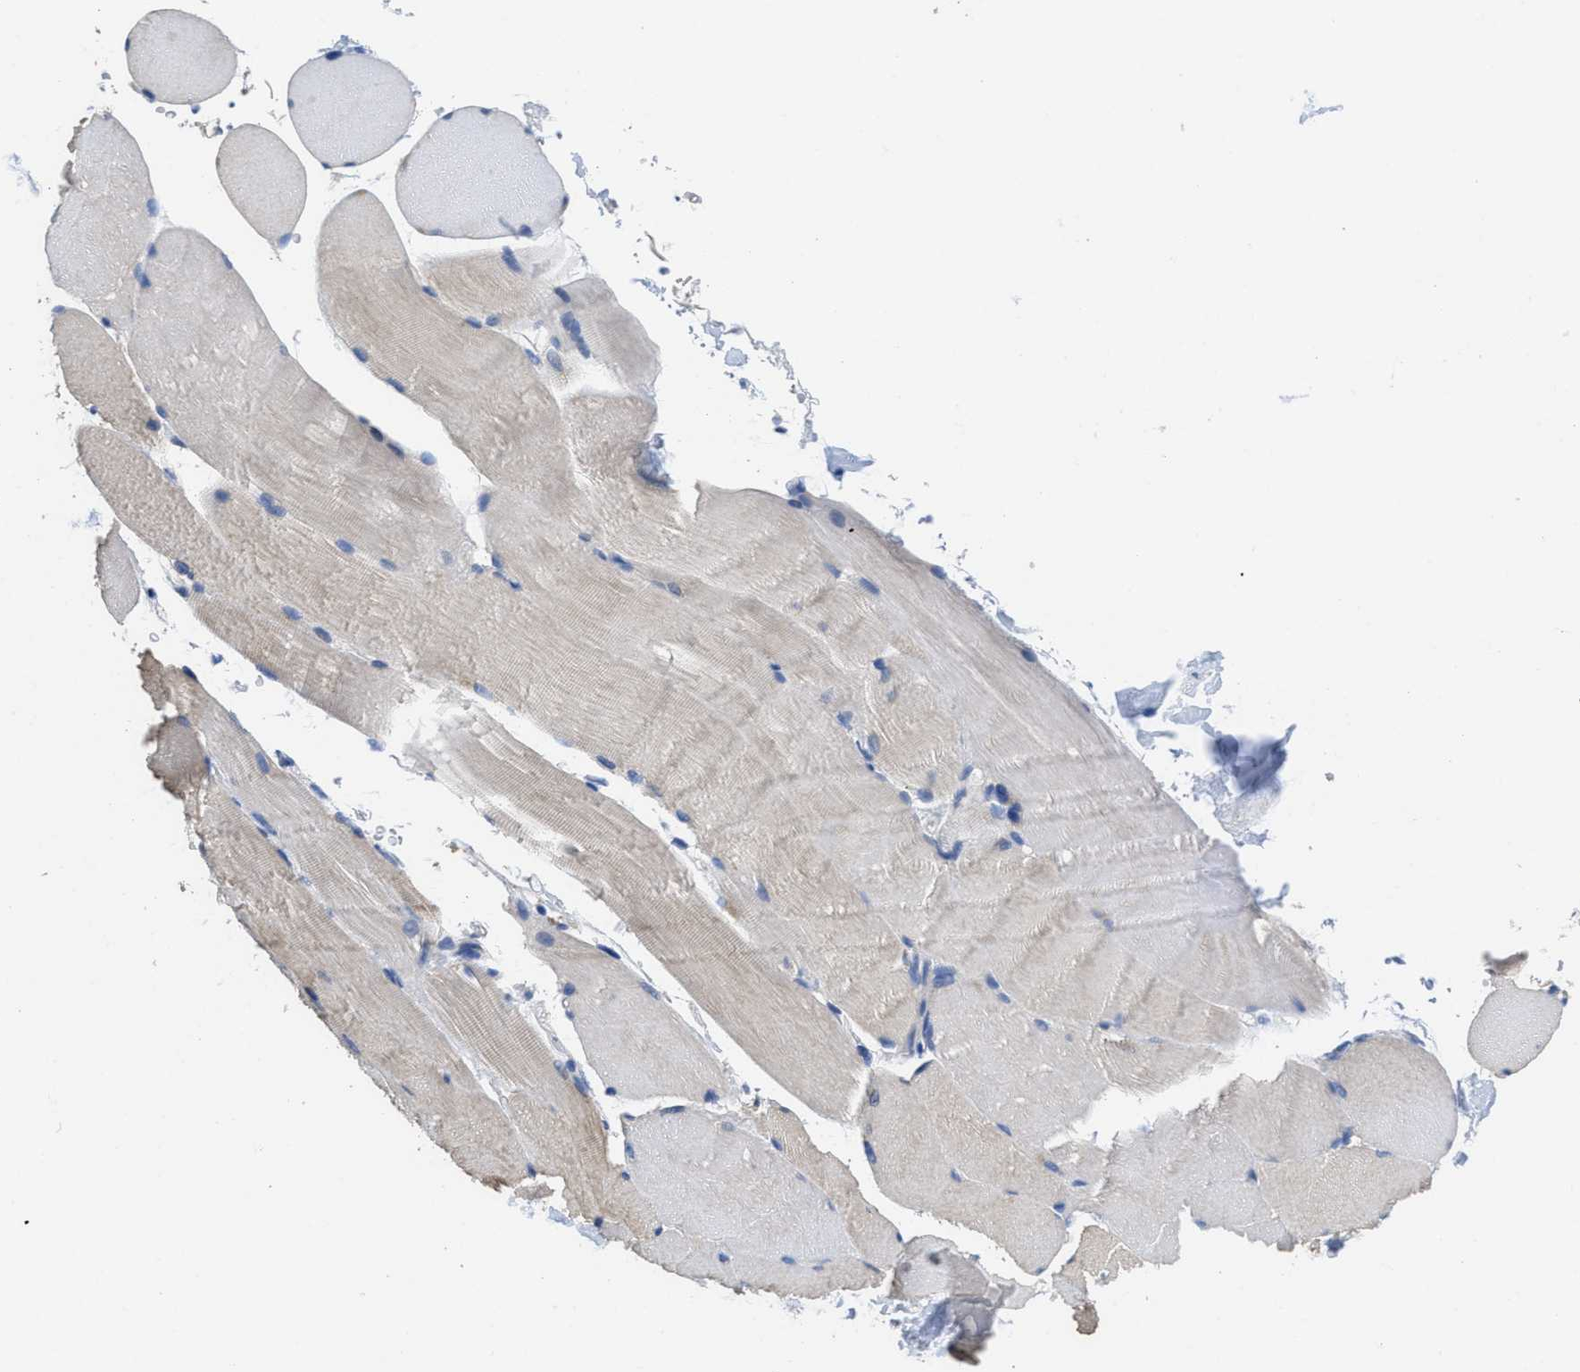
{"staining": {"intensity": "weak", "quantity": "<25%", "location": "cytoplasmic/membranous"}, "tissue": "skeletal muscle", "cell_type": "Myocytes", "image_type": "normal", "snomed": [{"axis": "morphology", "description": "Normal tissue, NOS"}, {"axis": "topography", "description": "Skin"}, {"axis": "topography", "description": "Skeletal muscle"}], "caption": "High power microscopy micrograph of an immunohistochemistry (IHC) histopathology image of normal skeletal muscle, revealing no significant positivity in myocytes. Brightfield microscopy of immunohistochemistry (IHC) stained with DAB (brown) and hematoxylin (blue), captured at high magnification.", "gene": "CA9", "patient": {"sex": "male", "age": 83}}